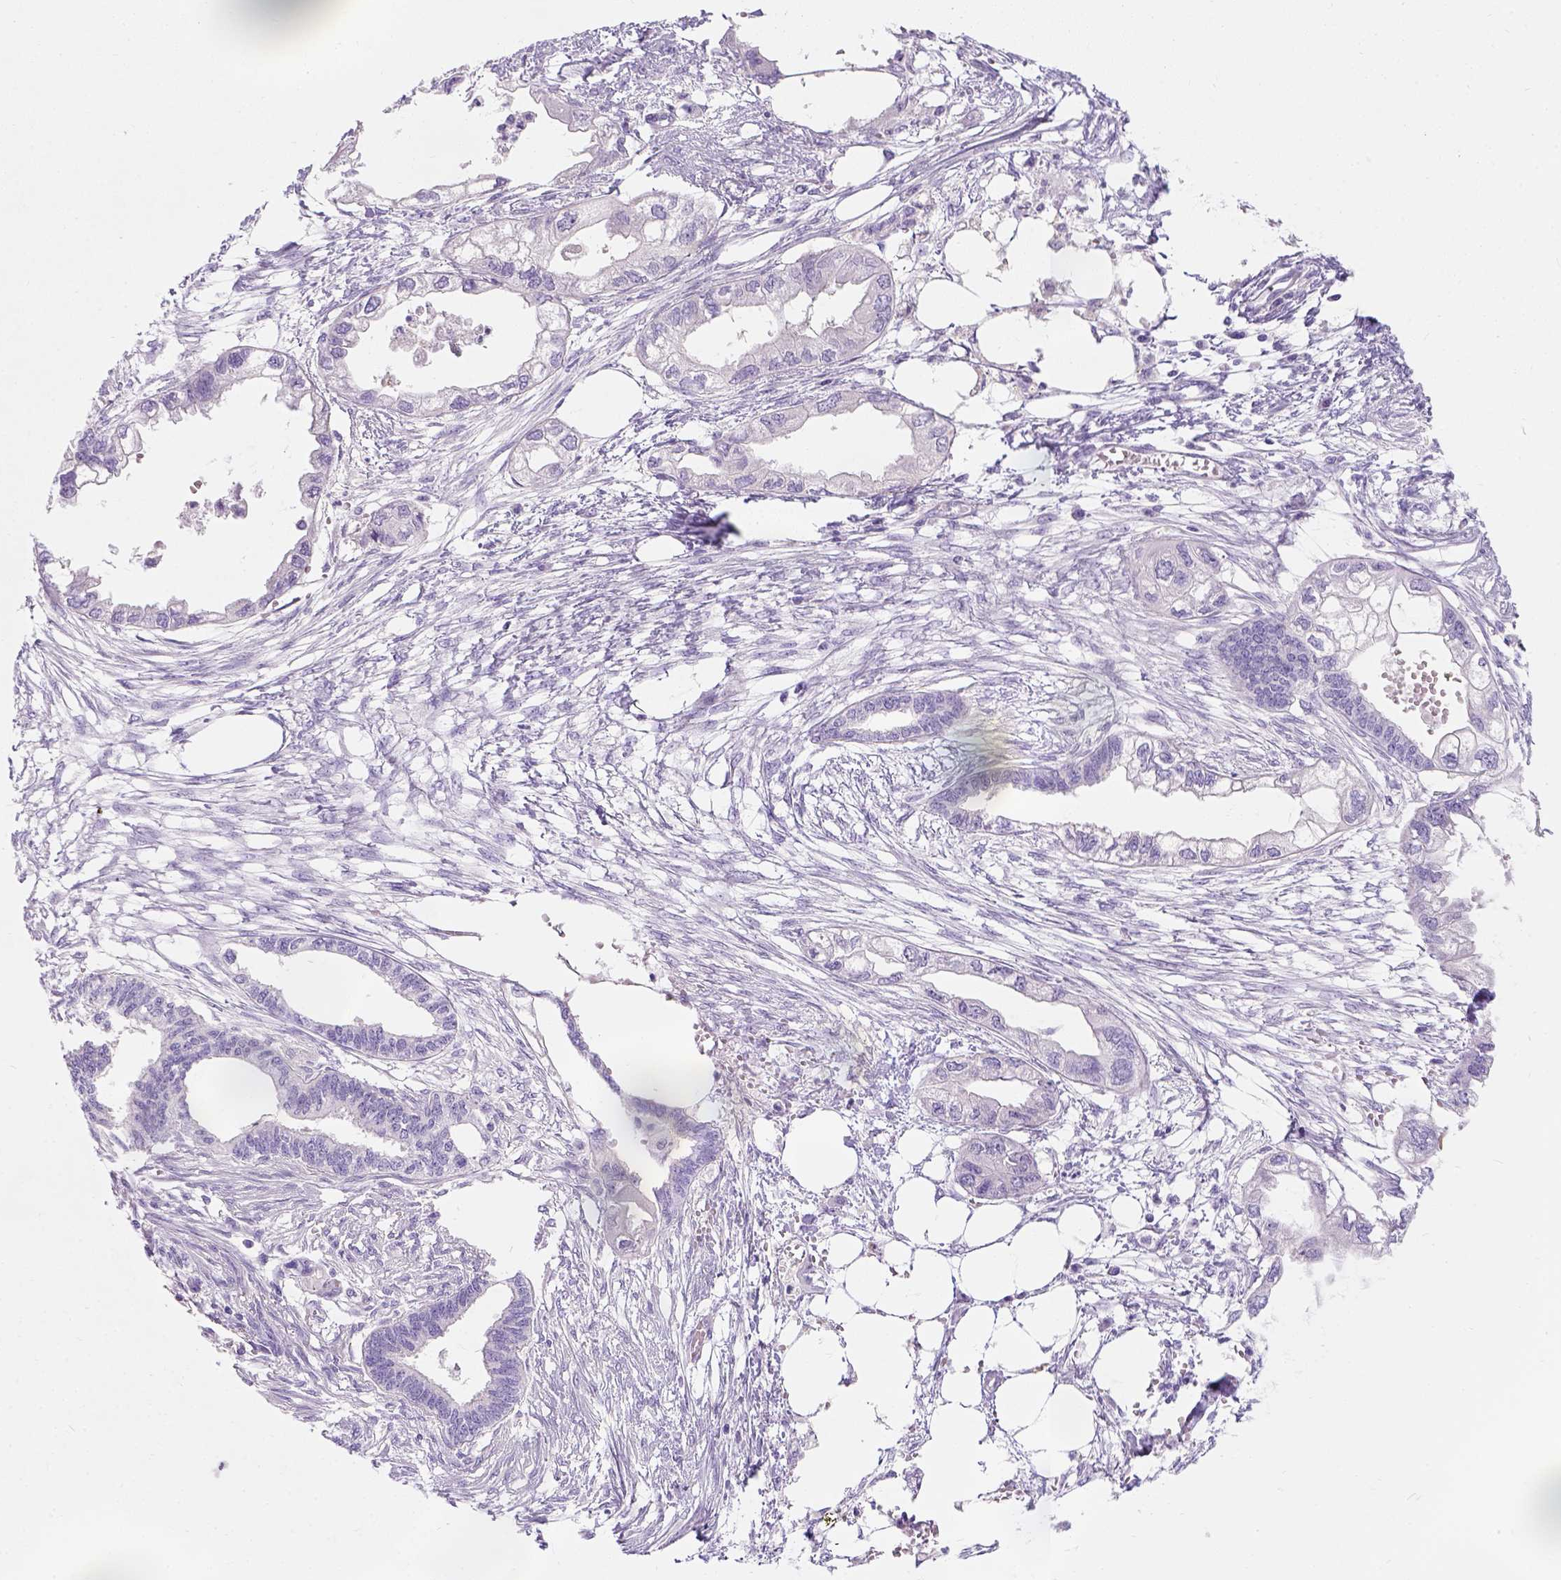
{"staining": {"intensity": "negative", "quantity": "none", "location": "none"}, "tissue": "endometrial cancer", "cell_type": "Tumor cells", "image_type": "cancer", "snomed": [{"axis": "morphology", "description": "Adenocarcinoma, NOS"}, {"axis": "morphology", "description": "Adenocarcinoma, metastatic, NOS"}, {"axis": "topography", "description": "Adipose tissue"}, {"axis": "topography", "description": "Endometrium"}], "caption": "IHC image of endometrial cancer stained for a protein (brown), which shows no expression in tumor cells. (Immunohistochemistry, brightfield microscopy, high magnification).", "gene": "C20orf144", "patient": {"sex": "female", "age": 67}}